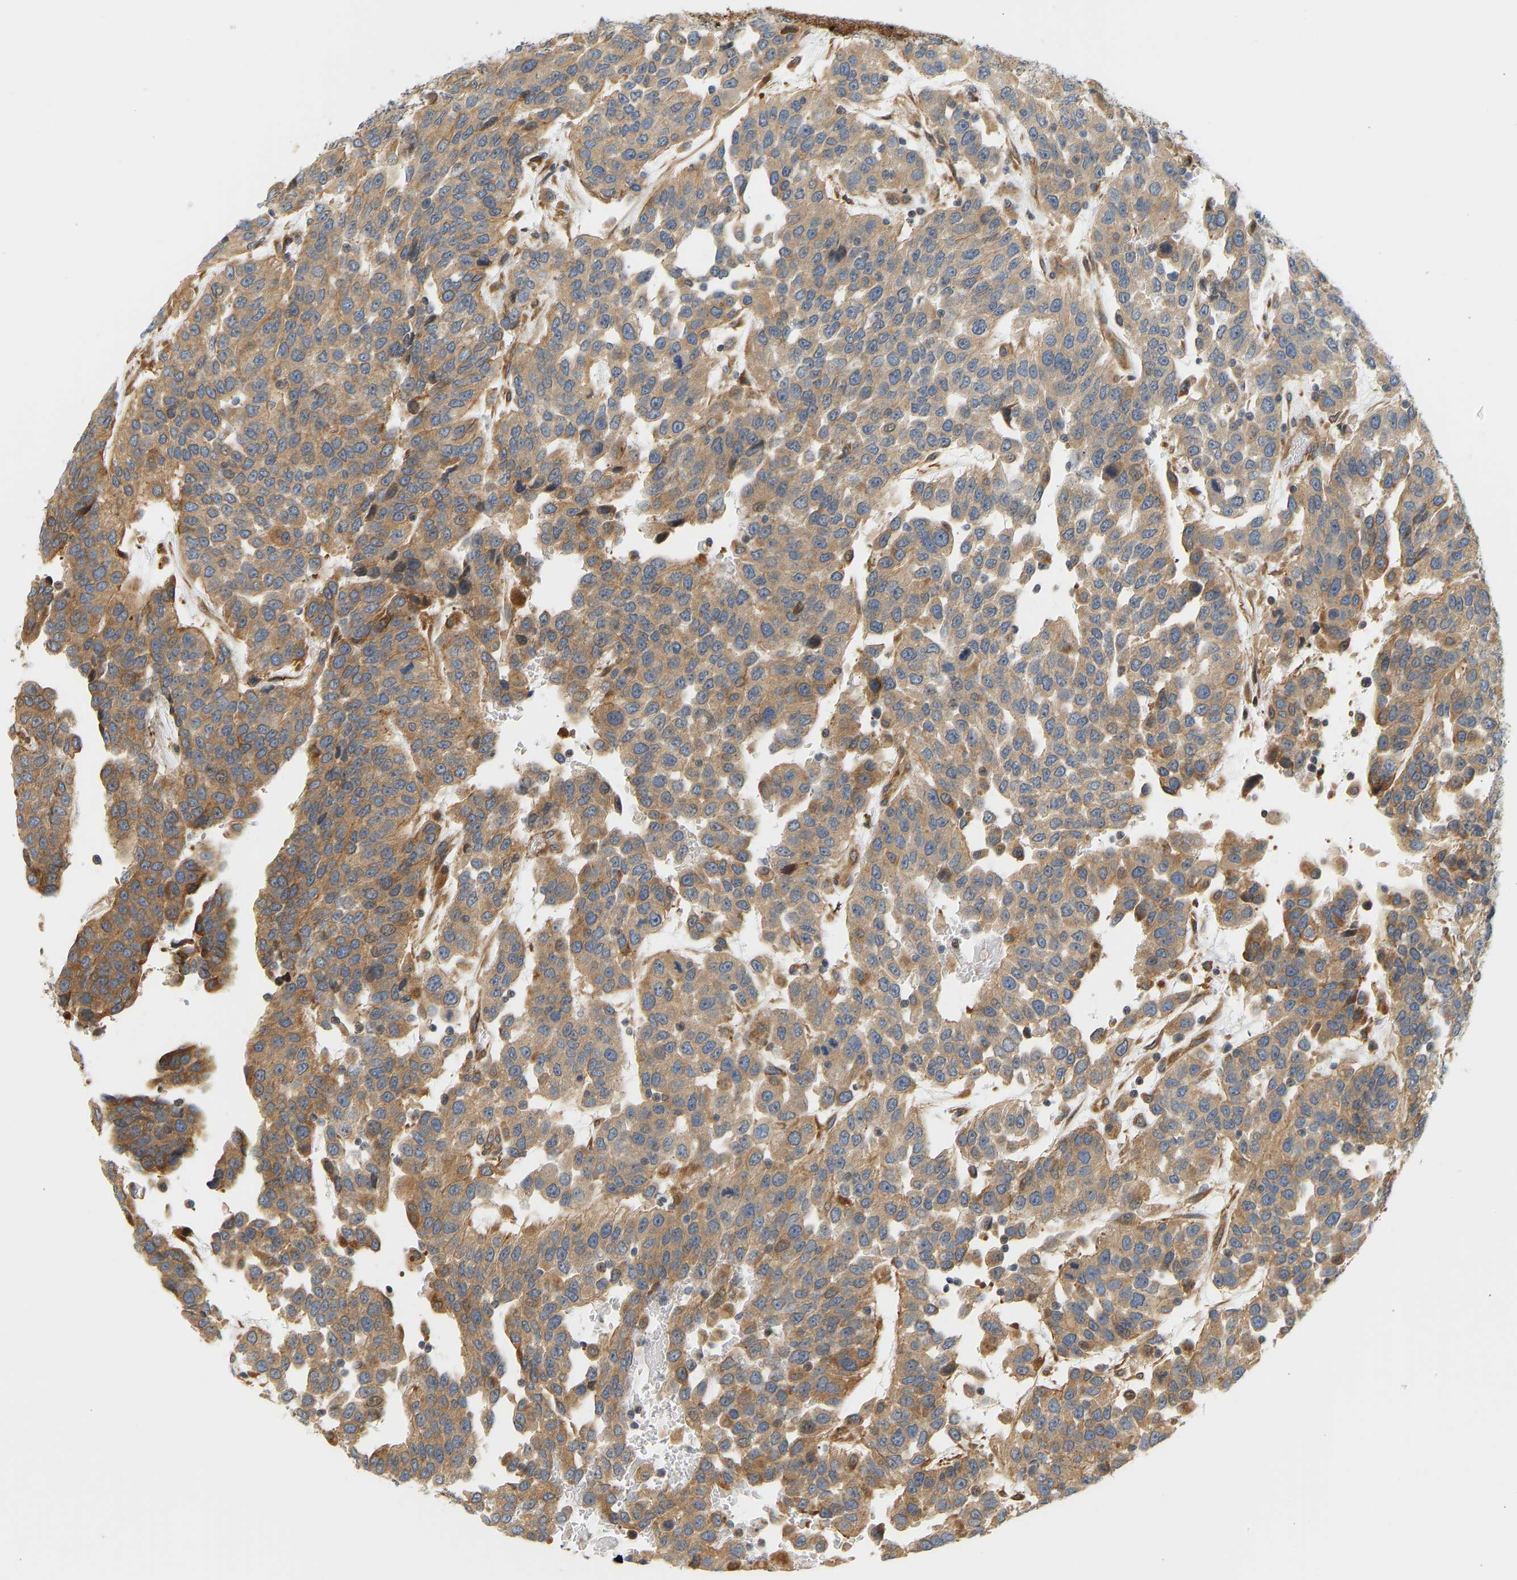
{"staining": {"intensity": "moderate", "quantity": ">75%", "location": "cytoplasmic/membranous"}, "tissue": "urothelial cancer", "cell_type": "Tumor cells", "image_type": "cancer", "snomed": [{"axis": "morphology", "description": "Urothelial carcinoma, High grade"}, {"axis": "topography", "description": "Urinary bladder"}], "caption": "A medium amount of moderate cytoplasmic/membranous expression is identified in approximately >75% of tumor cells in urothelial cancer tissue. (IHC, brightfield microscopy, high magnification).", "gene": "CEP57", "patient": {"sex": "female", "age": 80}}